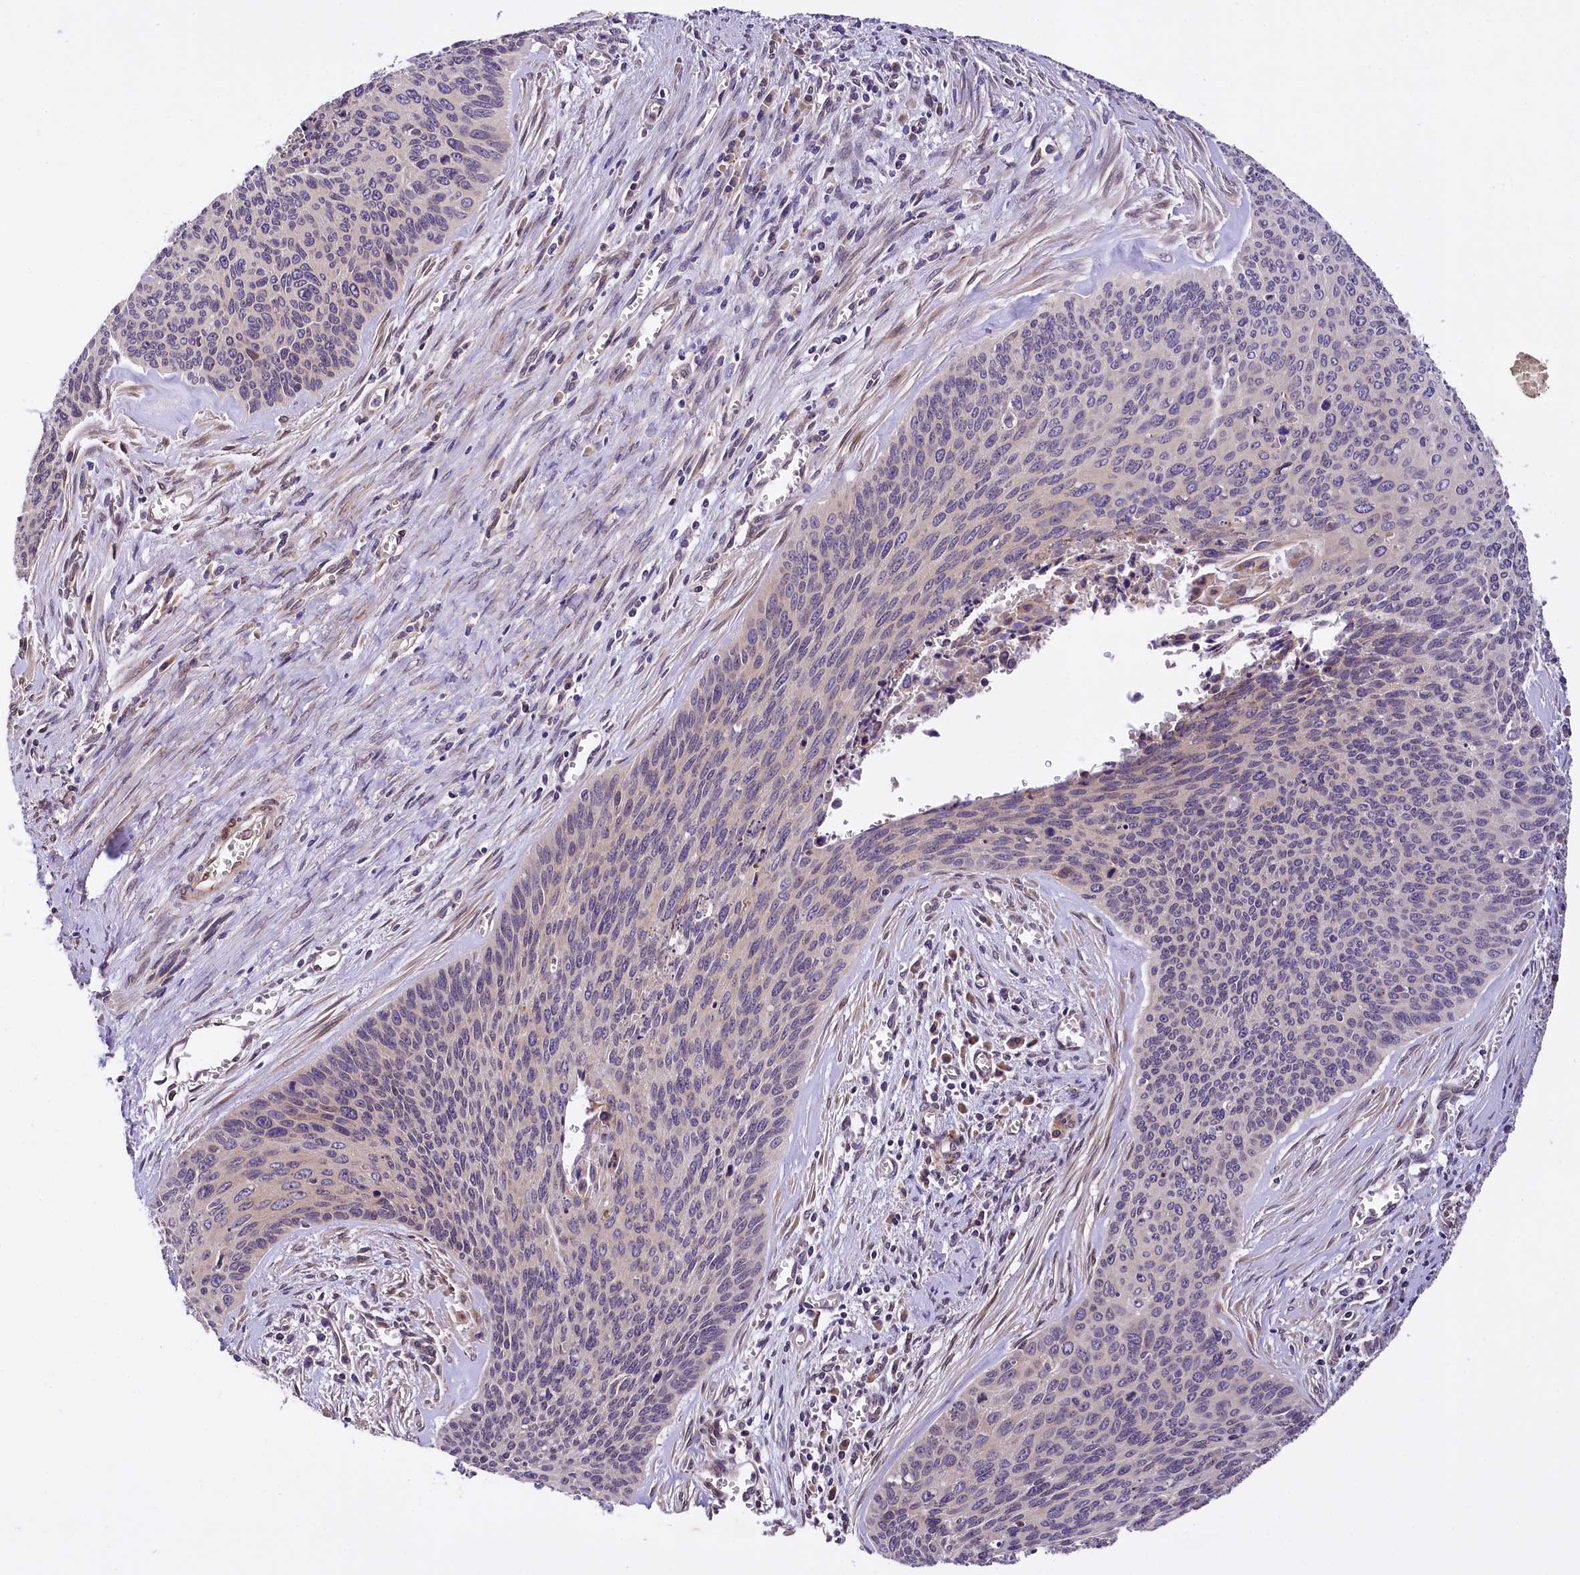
{"staining": {"intensity": "negative", "quantity": "none", "location": "none"}, "tissue": "cervical cancer", "cell_type": "Tumor cells", "image_type": "cancer", "snomed": [{"axis": "morphology", "description": "Squamous cell carcinoma, NOS"}, {"axis": "topography", "description": "Cervix"}], "caption": "The micrograph displays no staining of tumor cells in cervical squamous cell carcinoma.", "gene": "SUPV3L1", "patient": {"sex": "female", "age": 55}}